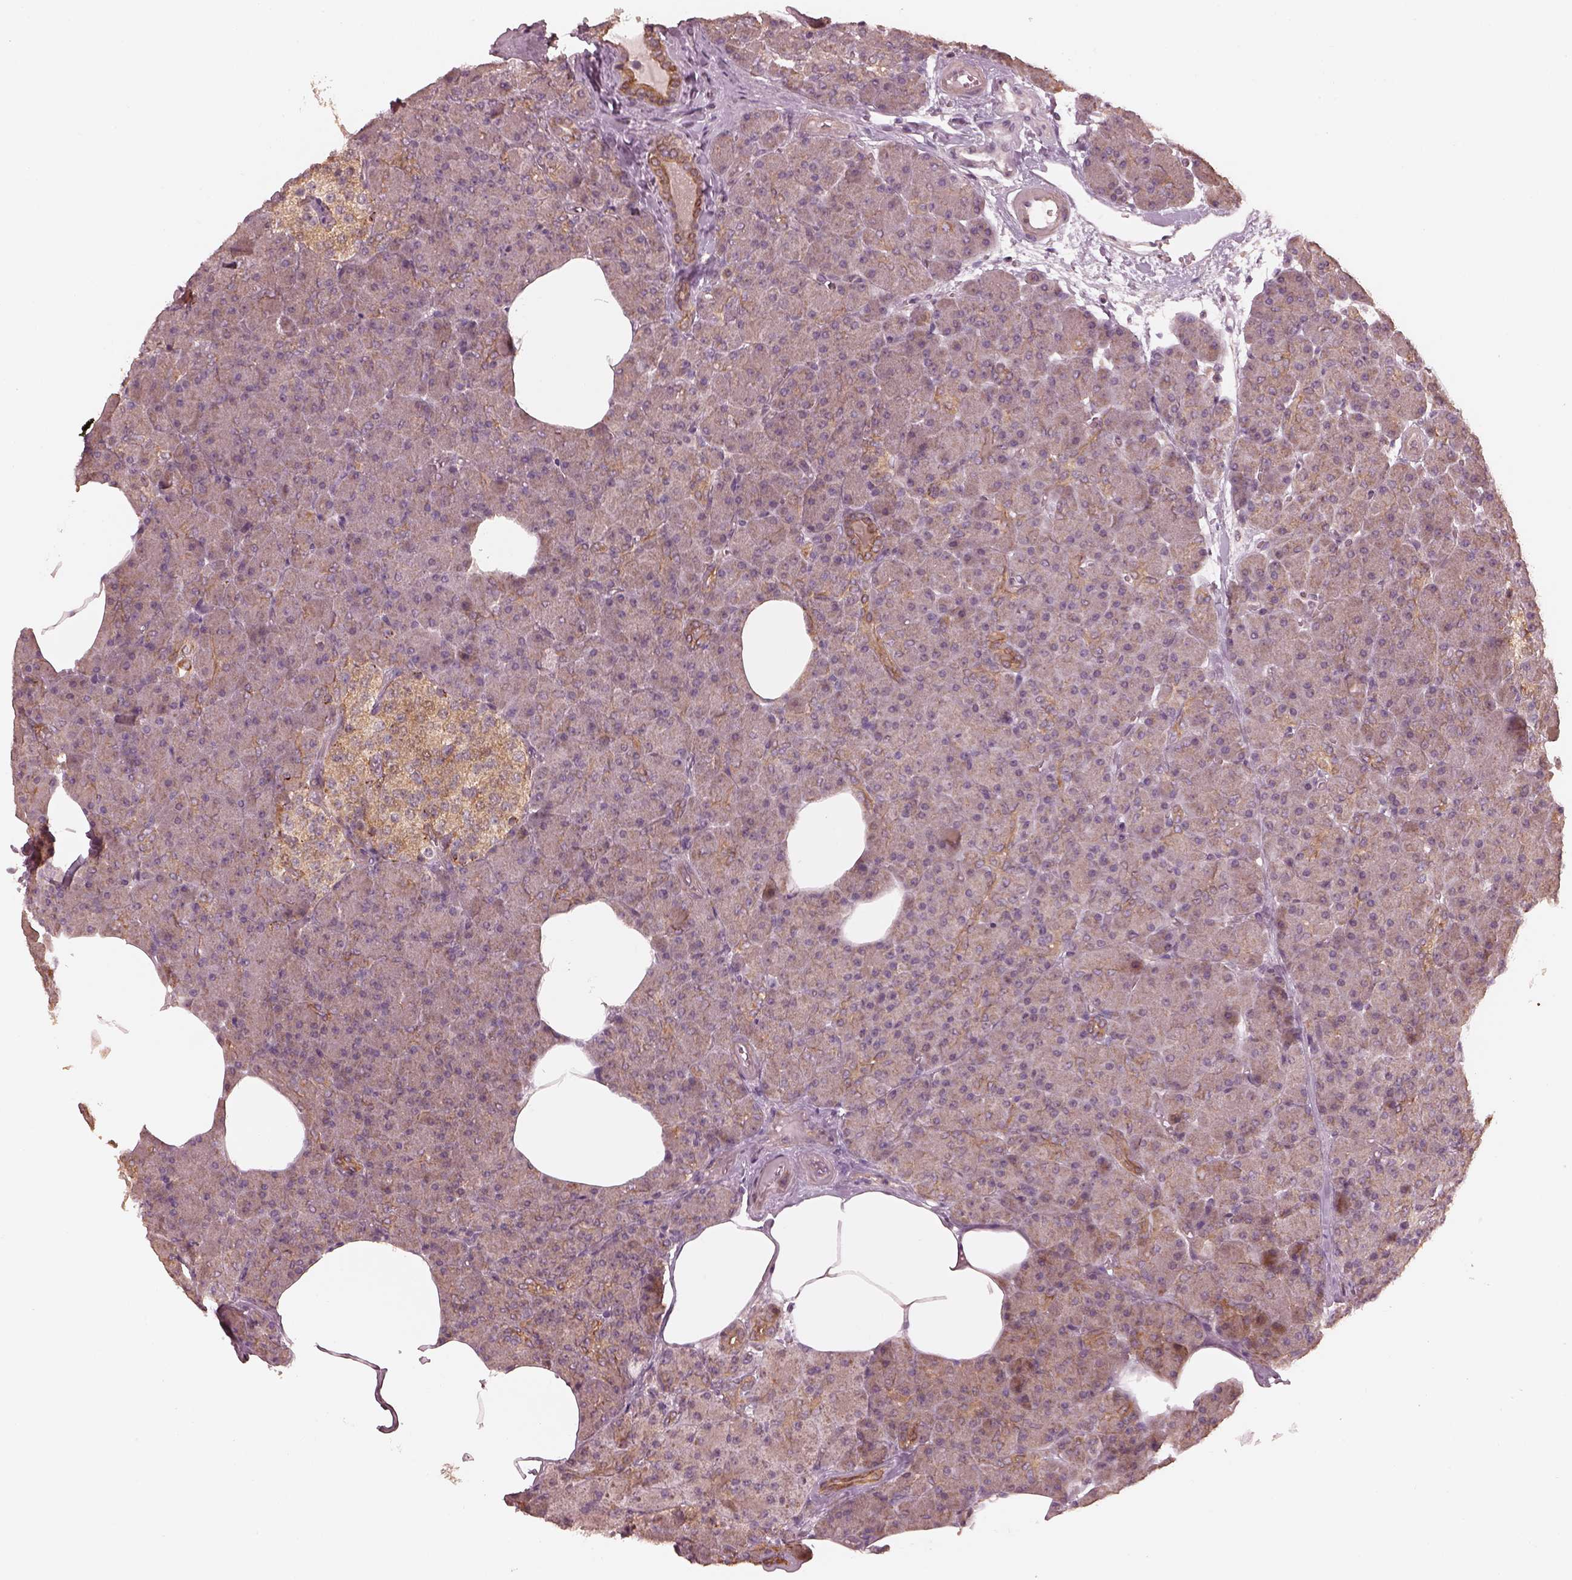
{"staining": {"intensity": "moderate", "quantity": "<25%", "location": "cytoplasmic/membranous"}, "tissue": "pancreas", "cell_type": "Exocrine glandular cells", "image_type": "normal", "snomed": [{"axis": "morphology", "description": "Normal tissue, NOS"}, {"axis": "topography", "description": "Pancreas"}], "caption": "The micrograph reveals immunohistochemical staining of unremarkable pancreas. There is moderate cytoplasmic/membranous positivity is identified in approximately <25% of exocrine glandular cells. The staining was performed using DAB, with brown indicating positive protein expression. Nuclei are stained blue with hematoxylin.", "gene": "SLC25A46", "patient": {"sex": "female", "age": 45}}